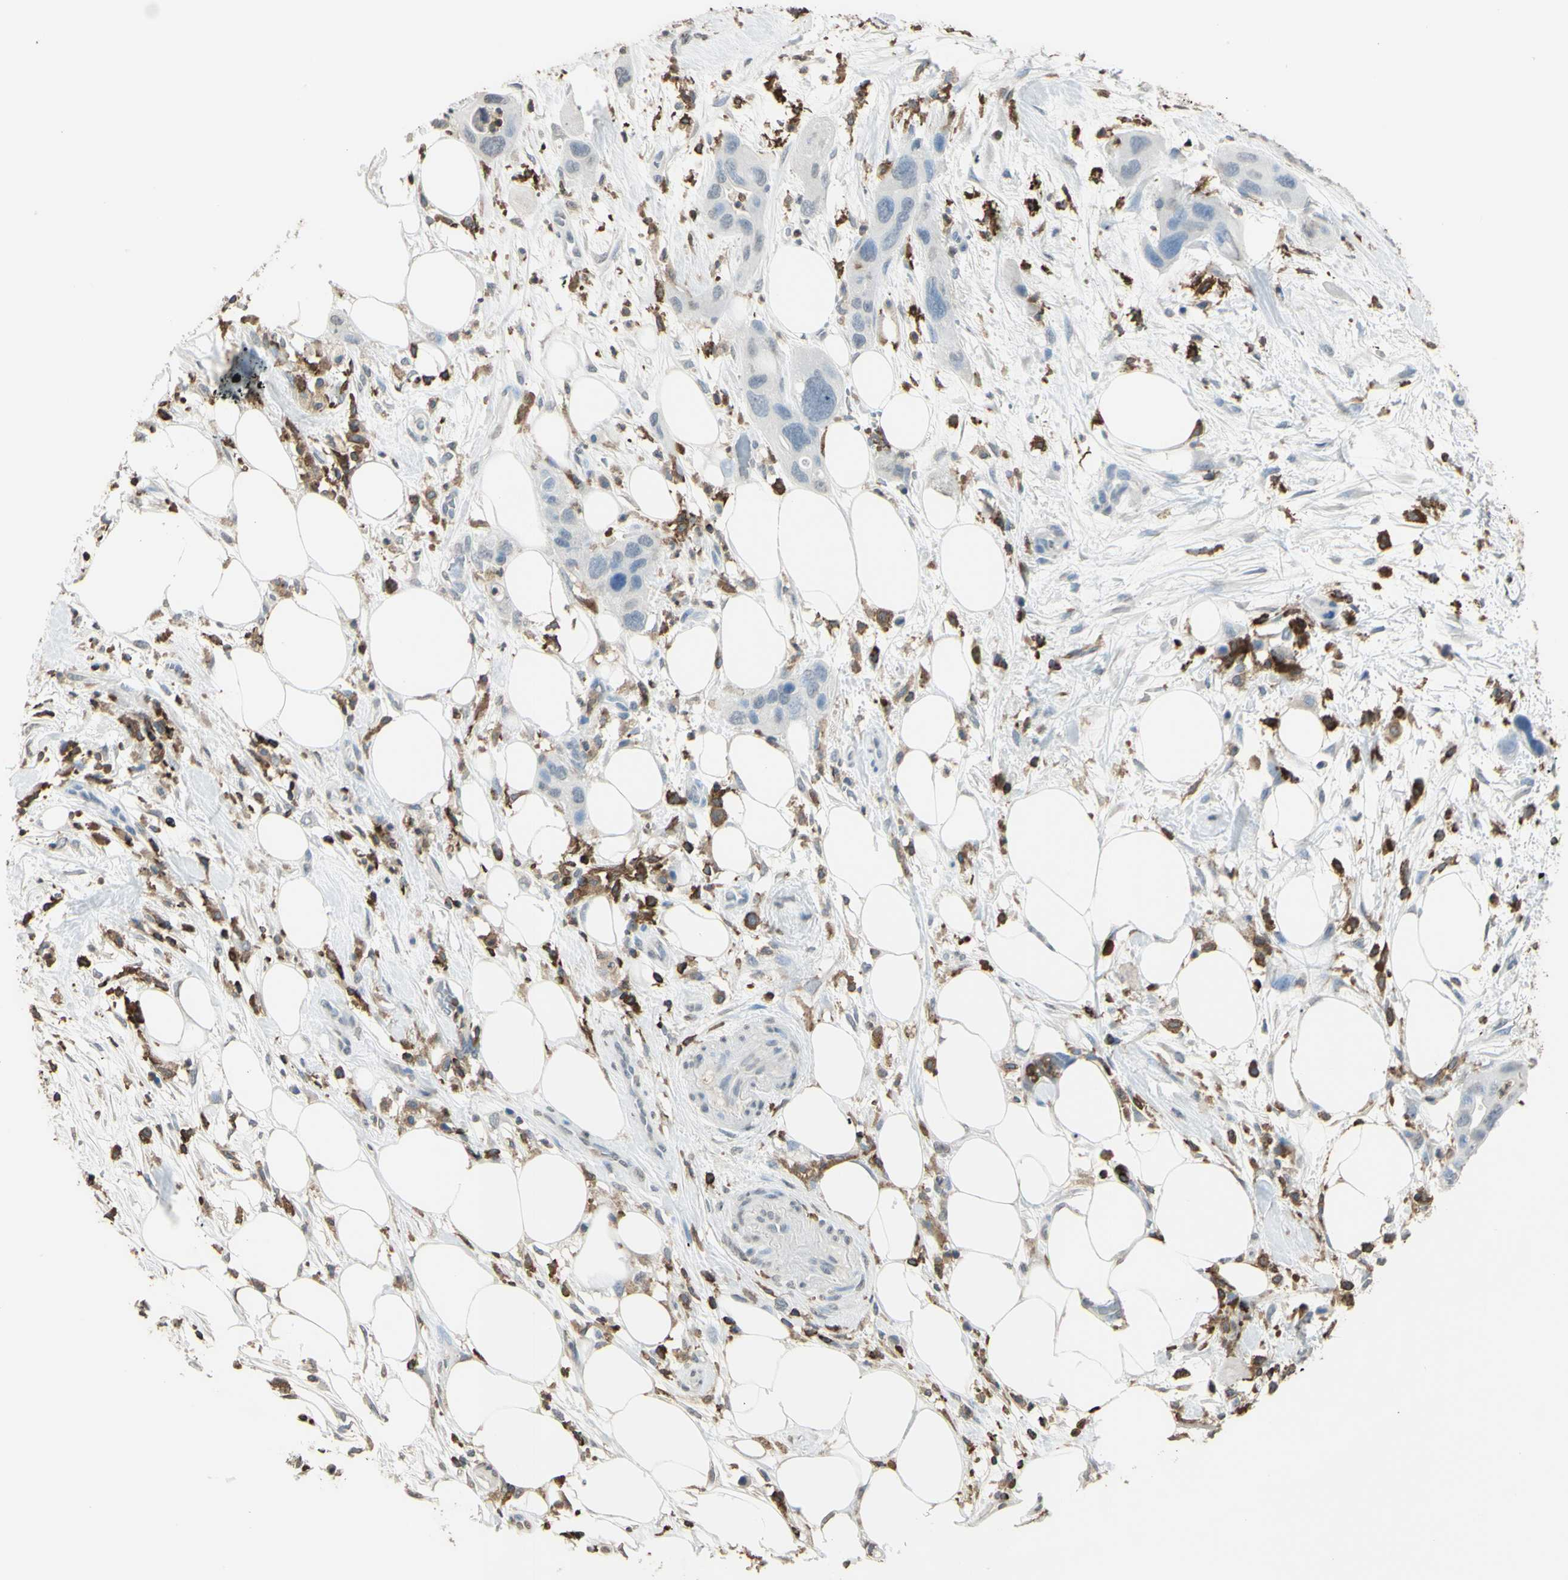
{"staining": {"intensity": "negative", "quantity": "none", "location": "none"}, "tissue": "pancreatic cancer", "cell_type": "Tumor cells", "image_type": "cancer", "snomed": [{"axis": "morphology", "description": "Adenocarcinoma, NOS"}, {"axis": "topography", "description": "Pancreas"}], "caption": "Pancreatic cancer (adenocarcinoma) was stained to show a protein in brown. There is no significant expression in tumor cells.", "gene": "PSTPIP1", "patient": {"sex": "female", "age": 71}}